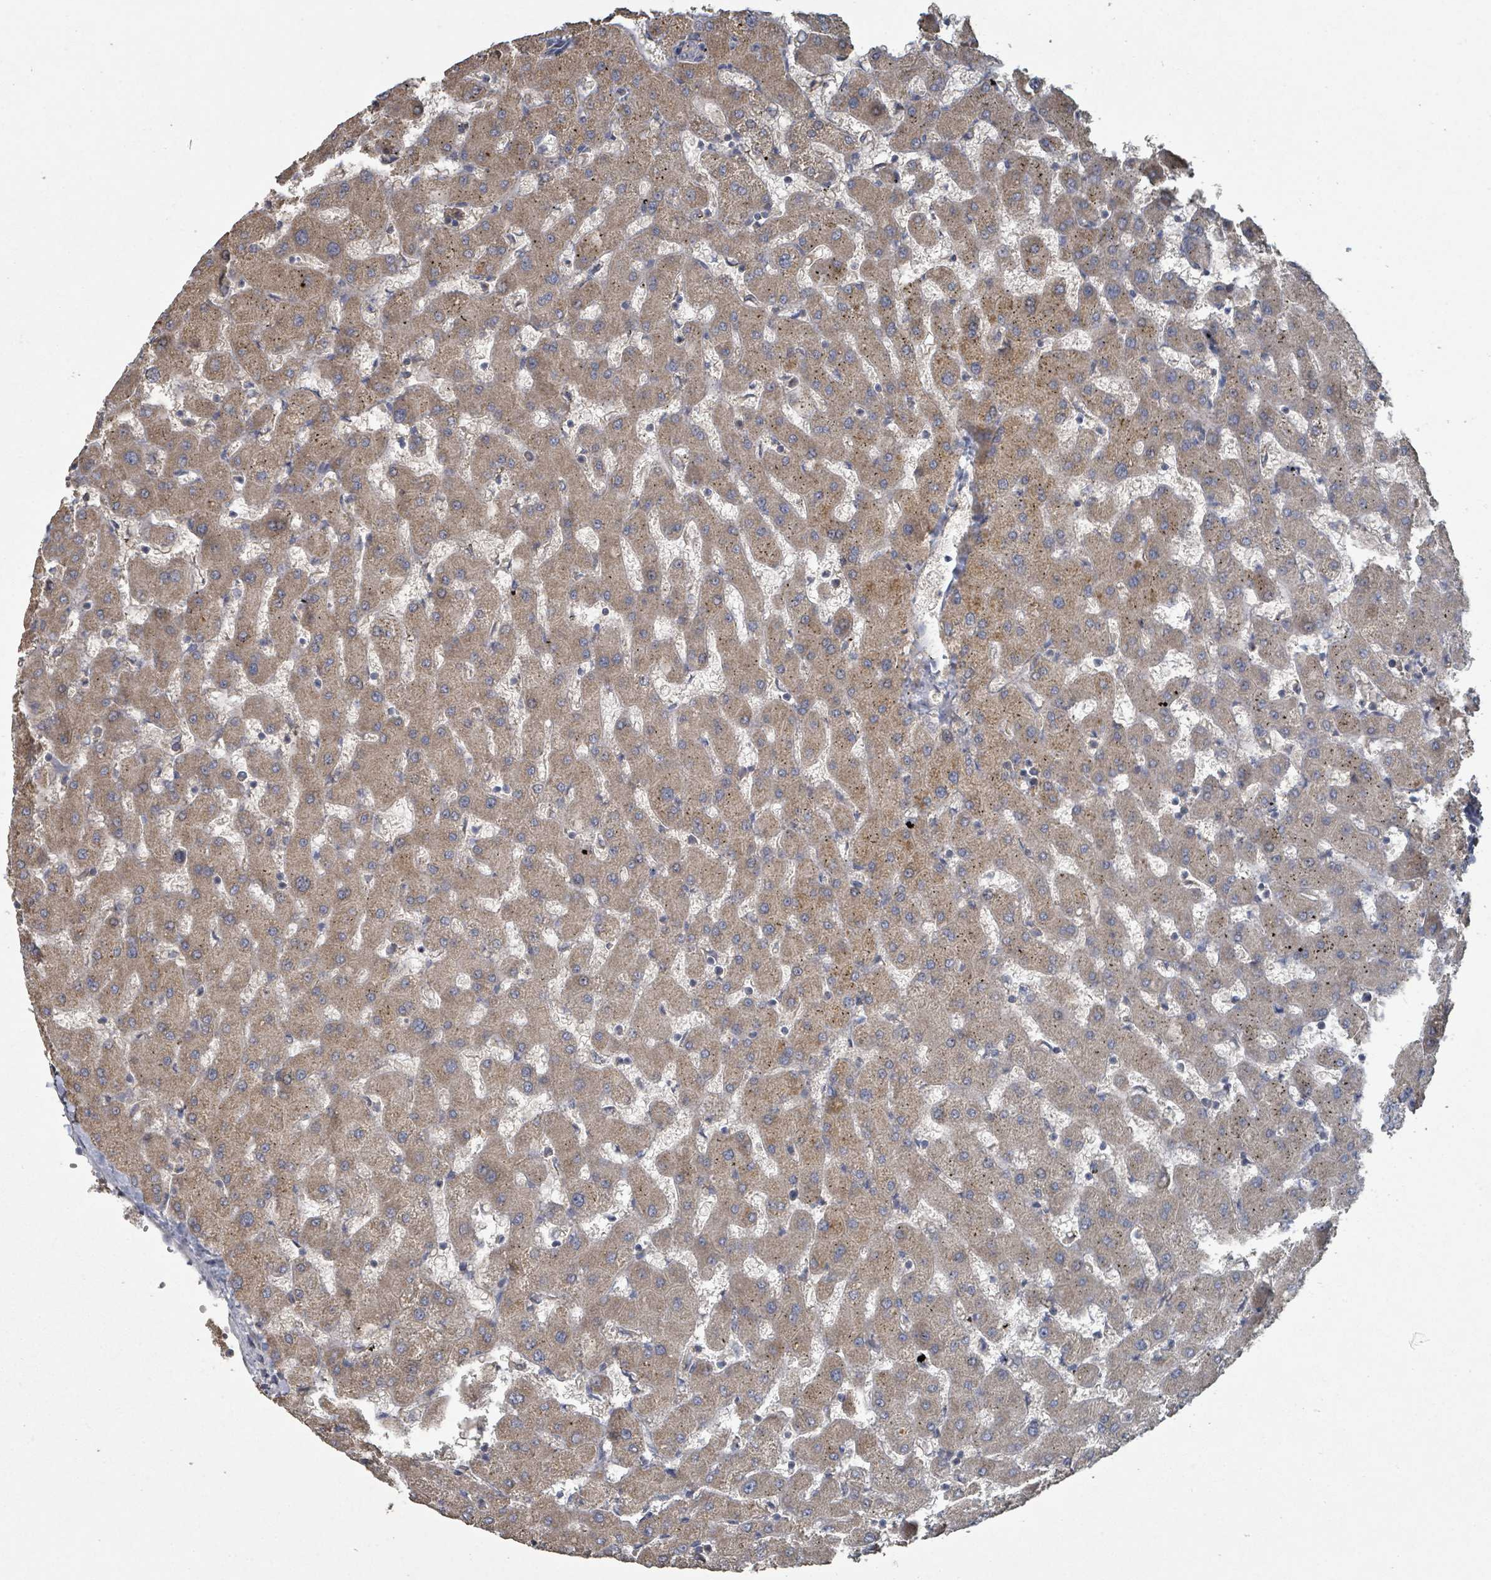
{"staining": {"intensity": "weak", "quantity": "<25%", "location": "cytoplasmic/membranous"}, "tissue": "liver", "cell_type": "Cholangiocytes", "image_type": "normal", "snomed": [{"axis": "morphology", "description": "Normal tissue, NOS"}, {"axis": "topography", "description": "Liver"}], "caption": "This is a histopathology image of IHC staining of benign liver, which shows no expression in cholangiocytes. The staining was performed using DAB (3,3'-diaminobenzidine) to visualize the protein expression in brown, while the nuclei were stained in blue with hematoxylin (Magnification: 20x).", "gene": "WDFY1", "patient": {"sex": "female", "age": 63}}